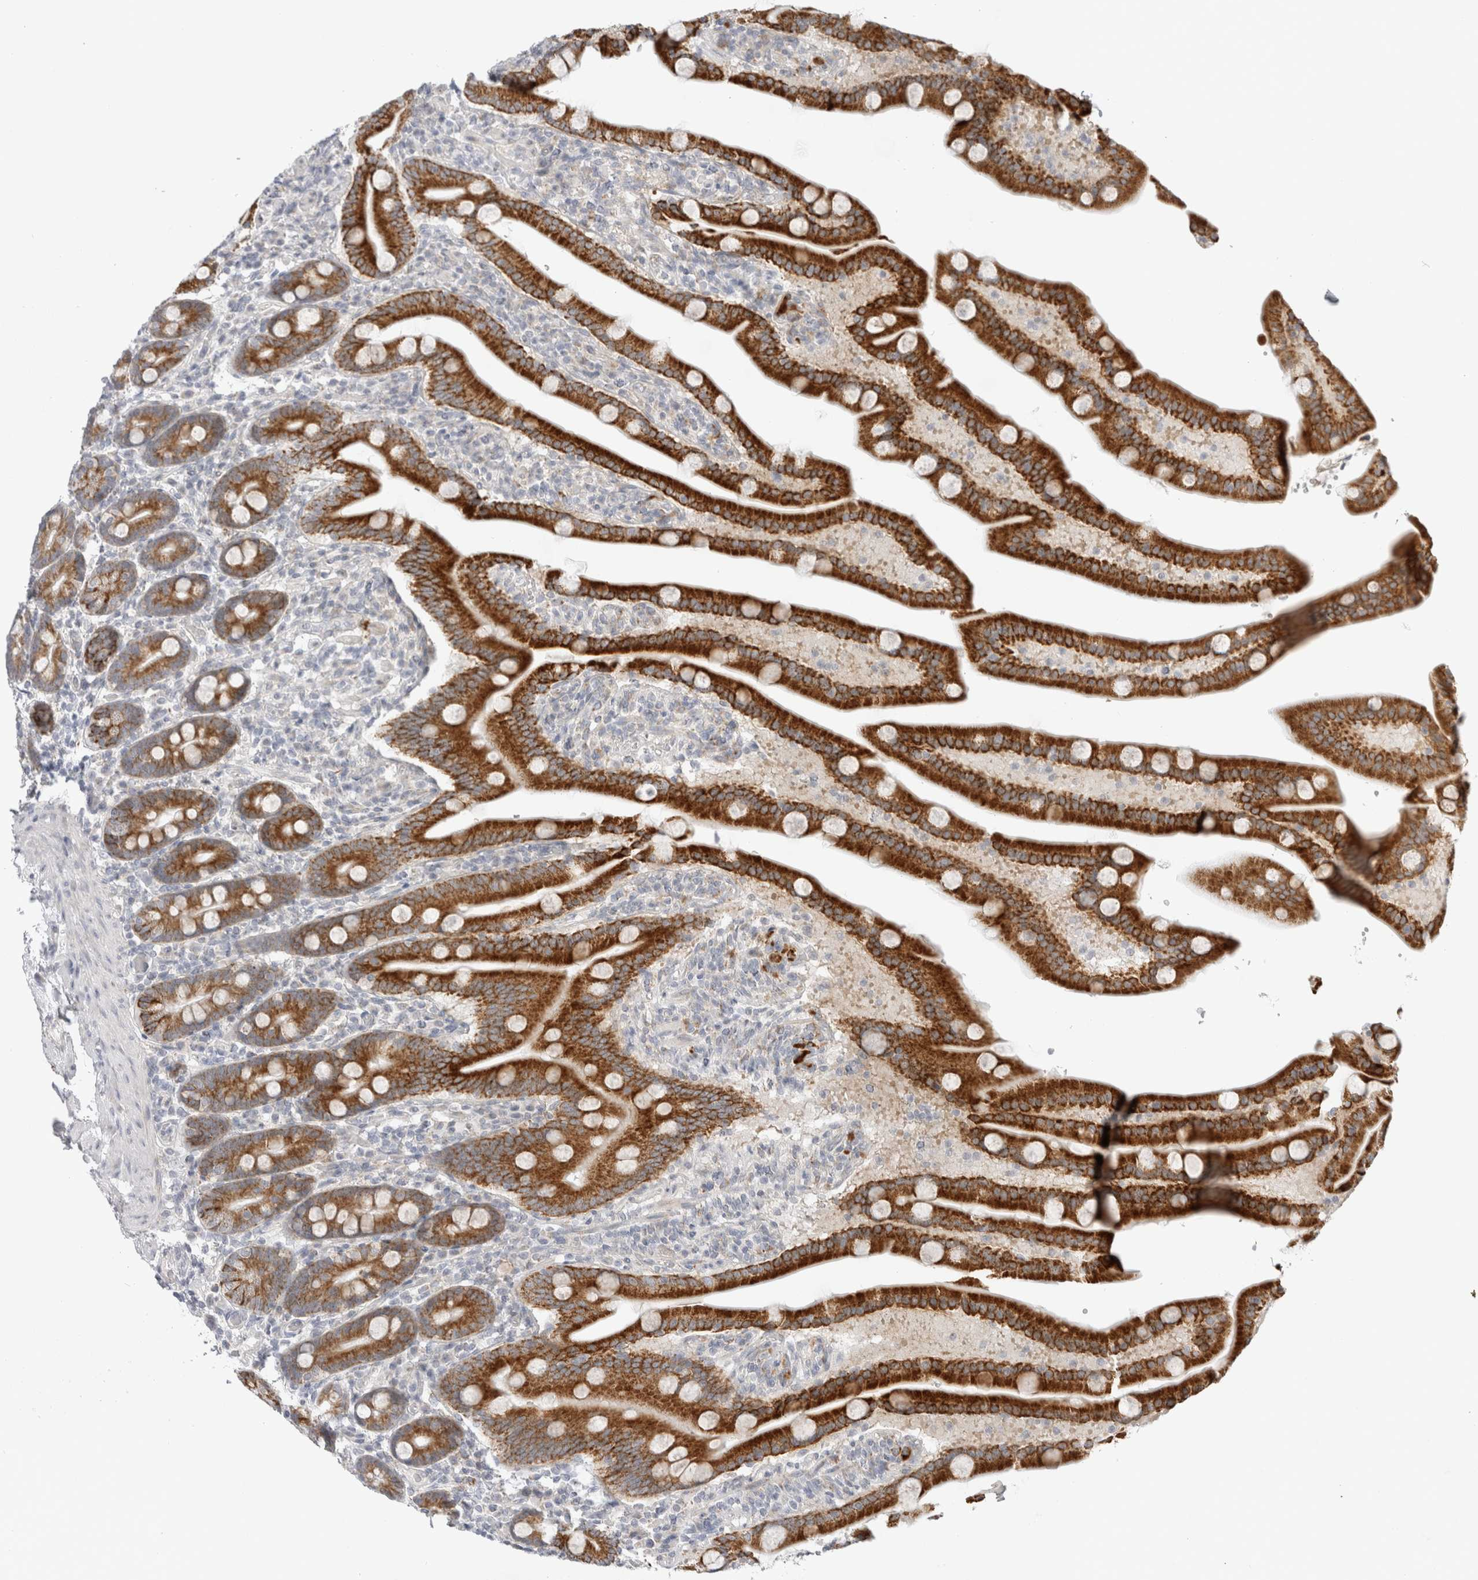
{"staining": {"intensity": "strong", "quantity": ">75%", "location": "cytoplasmic/membranous"}, "tissue": "duodenum", "cell_type": "Glandular cells", "image_type": "normal", "snomed": [{"axis": "morphology", "description": "Normal tissue, NOS"}, {"axis": "topography", "description": "Duodenum"}], "caption": "Immunohistochemistry micrograph of normal duodenum: human duodenum stained using immunohistochemistry (IHC) displays high levels of strong protein expression localized specifically in the cytoplasmic/membranous of glandular cells, appearing as a cytoplasmic/membranous brown color.", "gene": "FAHD1", "patient": {"sex": "male", "age": 54}}